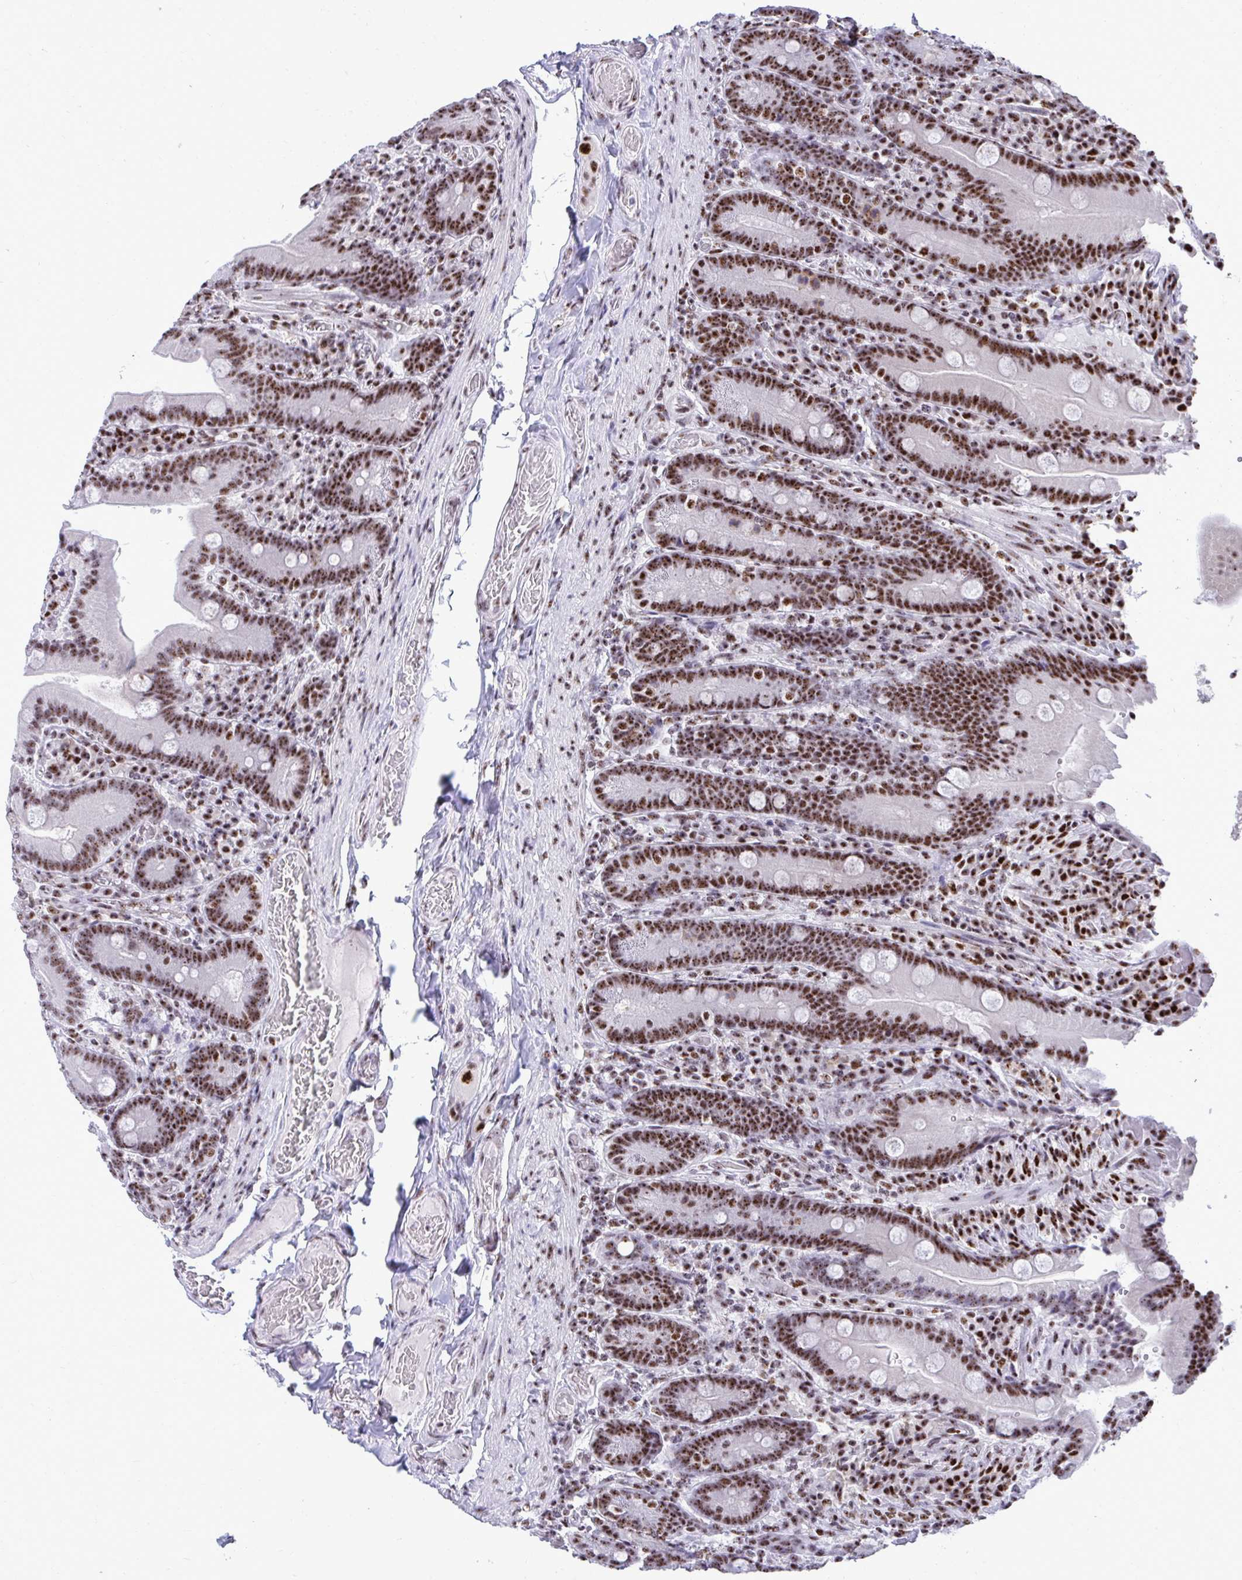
{"staining": {"intensity": "strong", "quantity": ">75%", "location": "nuclear"}, "tissue": "duodenum", "cell_type": "Glandular cells", "image_type": "normal", "snomed": [{"axis": "morphology", "description": "Normal tissue, NOS"}, {"axis": "topography", "description": "Duodenum"}], "caption": "Immunohistochemical staining of unremarkable human duodenum shows high levels of strong nuclear positivity in about >75% of glandular cells.", "gene": "PELP1", "patient": {"sex": "female", "age": 62}}